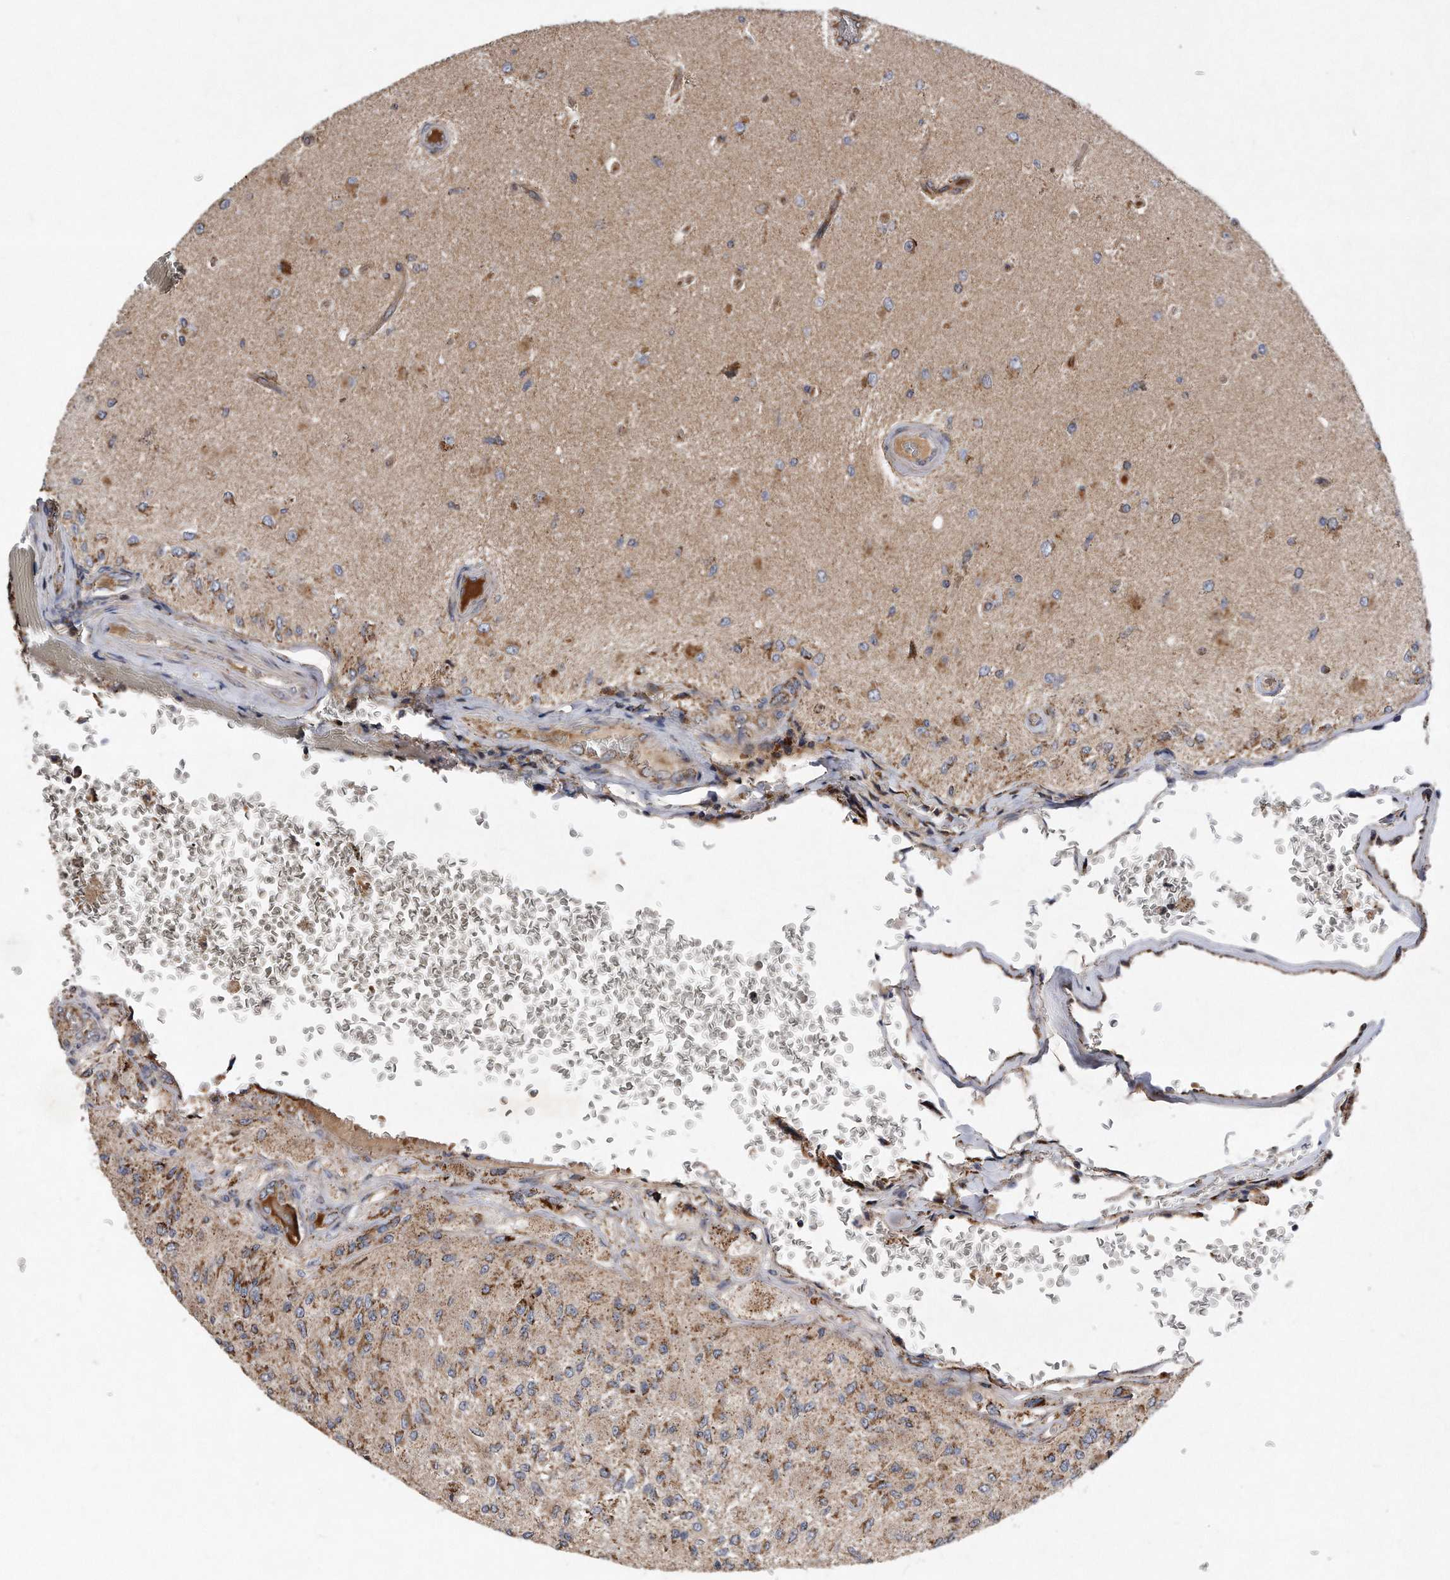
{"staining": {"intensity": "weak", "quantity": "25%-75%", "location": "cytoplasmic/membranous"}, "tissue": "glioma", "cell_type": "Tumor cells", "image_type": "cancer", "snomed": [{"axis": "morphology", "description": "Normal tissue, NOS"}, {"axis": "morphology", "description": "Glioma, malignant, High grade"}, {"axis": "topography", "description": "Cerebral cortex"}], "caption": "Glioma stained with a brown dye reveals weak cytoplasmic/membranous positive expression in approximately 25%-75% of tumor cells.", "gene": "PPP5C", "patient": {"sex": "male", "age": 77}}